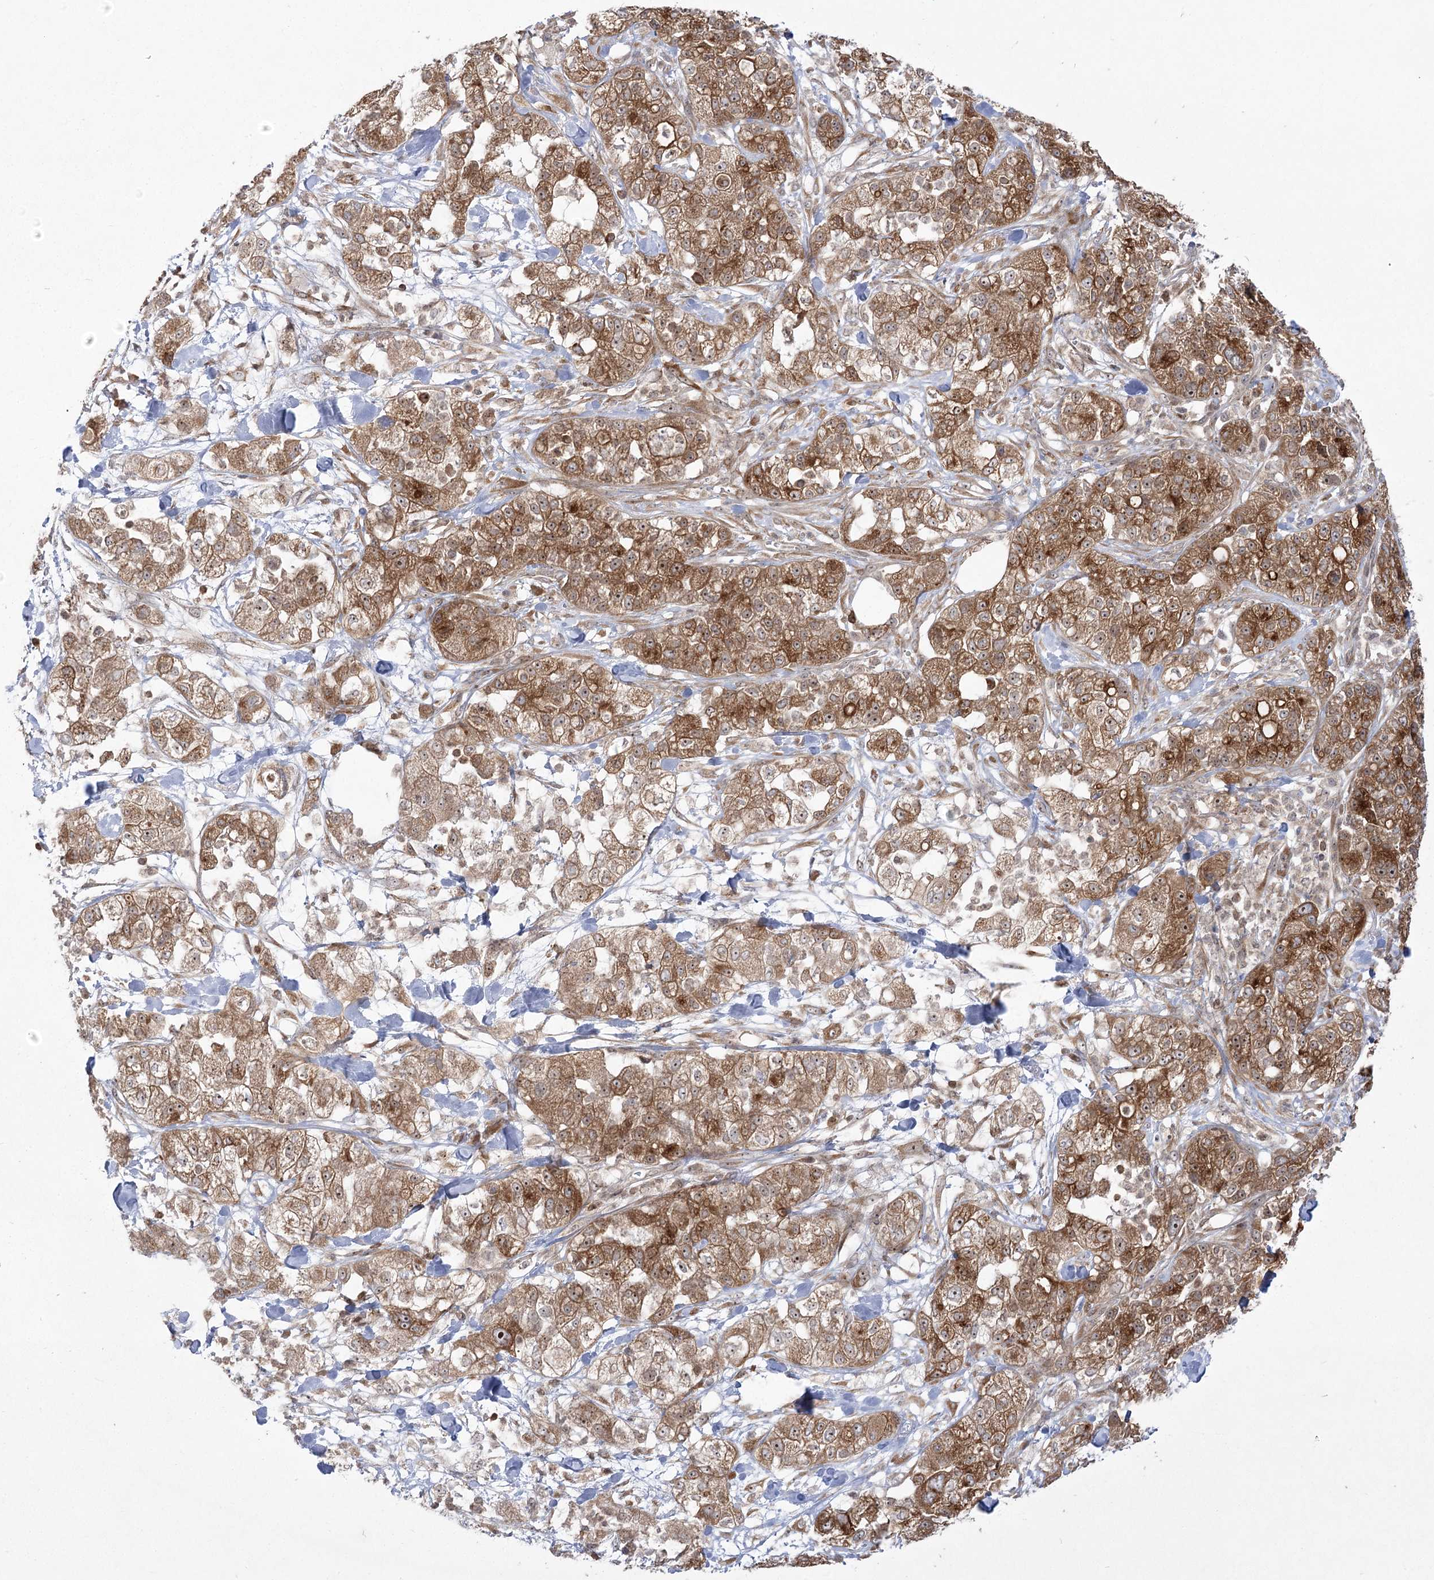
{"staining": {"intensity": "moderate", "quantity": ">75%", "location": "cytoplasmic/membranous,nuclear"}, "tissue": "pancreatic cancer", "cell_type": "Tumor cells", "image_type": "cancer", "snomed": [{"axis": "morphology", "description": "Adenocarcinoma, NOS"}, {"axis": "topography", "description": "Pancreas"}], "caption": "Protein expression analysis of human pancreatic cancer (adenocarcinoma) reveals moderate cytoplasmic/membranous and nuclear positivity in about >75% of tumor cells.", "gene": "SYTL1", "patient": {"sex": "female", "age": 78}}